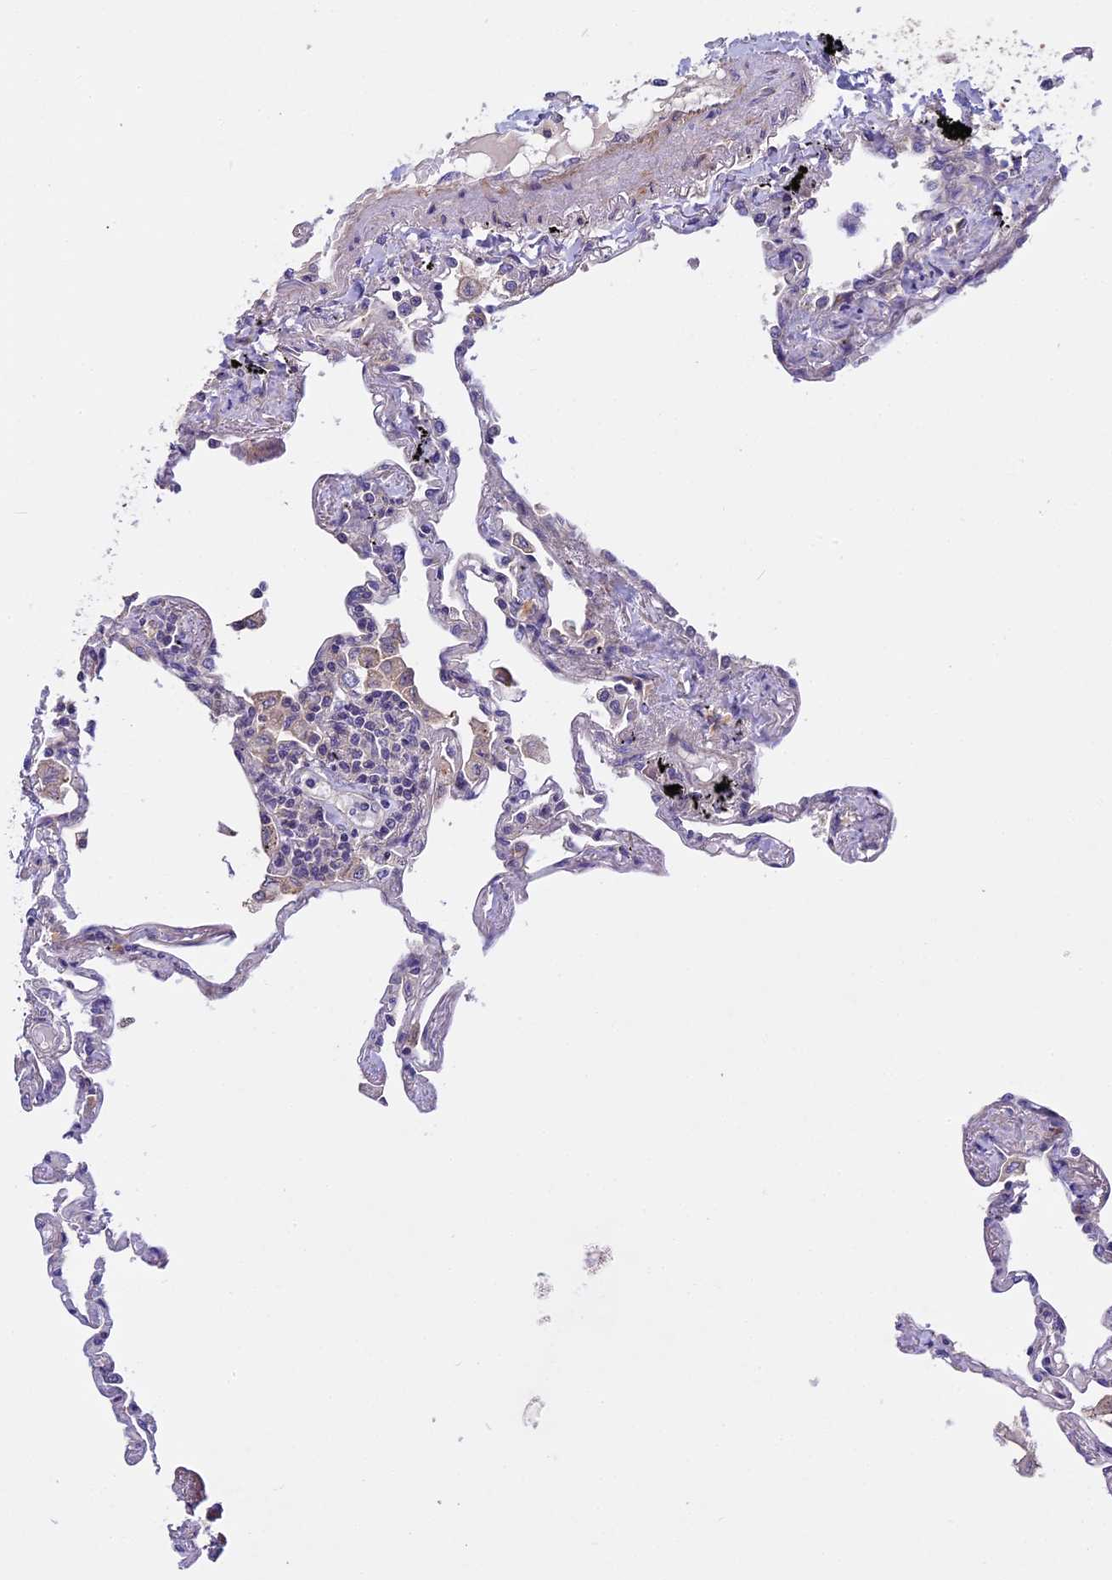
{"staining": {"intensity": "negative", "quantity": "none", "location": "none"}, "tissue": "lung", "cell_type": "Alveolar cells", "image_type": "normal", "snomed": [{"axis": "morphology", "description": "Normal tissue, NOS"}, {"axis": "topography", "description": "Lung"}], "caption": "DAB (3,3'-diaminobenzidine) immunohistochemical staining of benign human lung displays no significant expression in alveolar cells. The staining is performed using DAB (3,3'-diaminobenzidine) brown chromogen with nuclei counter-stained in using hematoxylin.", "gene": "FAM98C", "patient": {"sex": "female", "age": 67}}